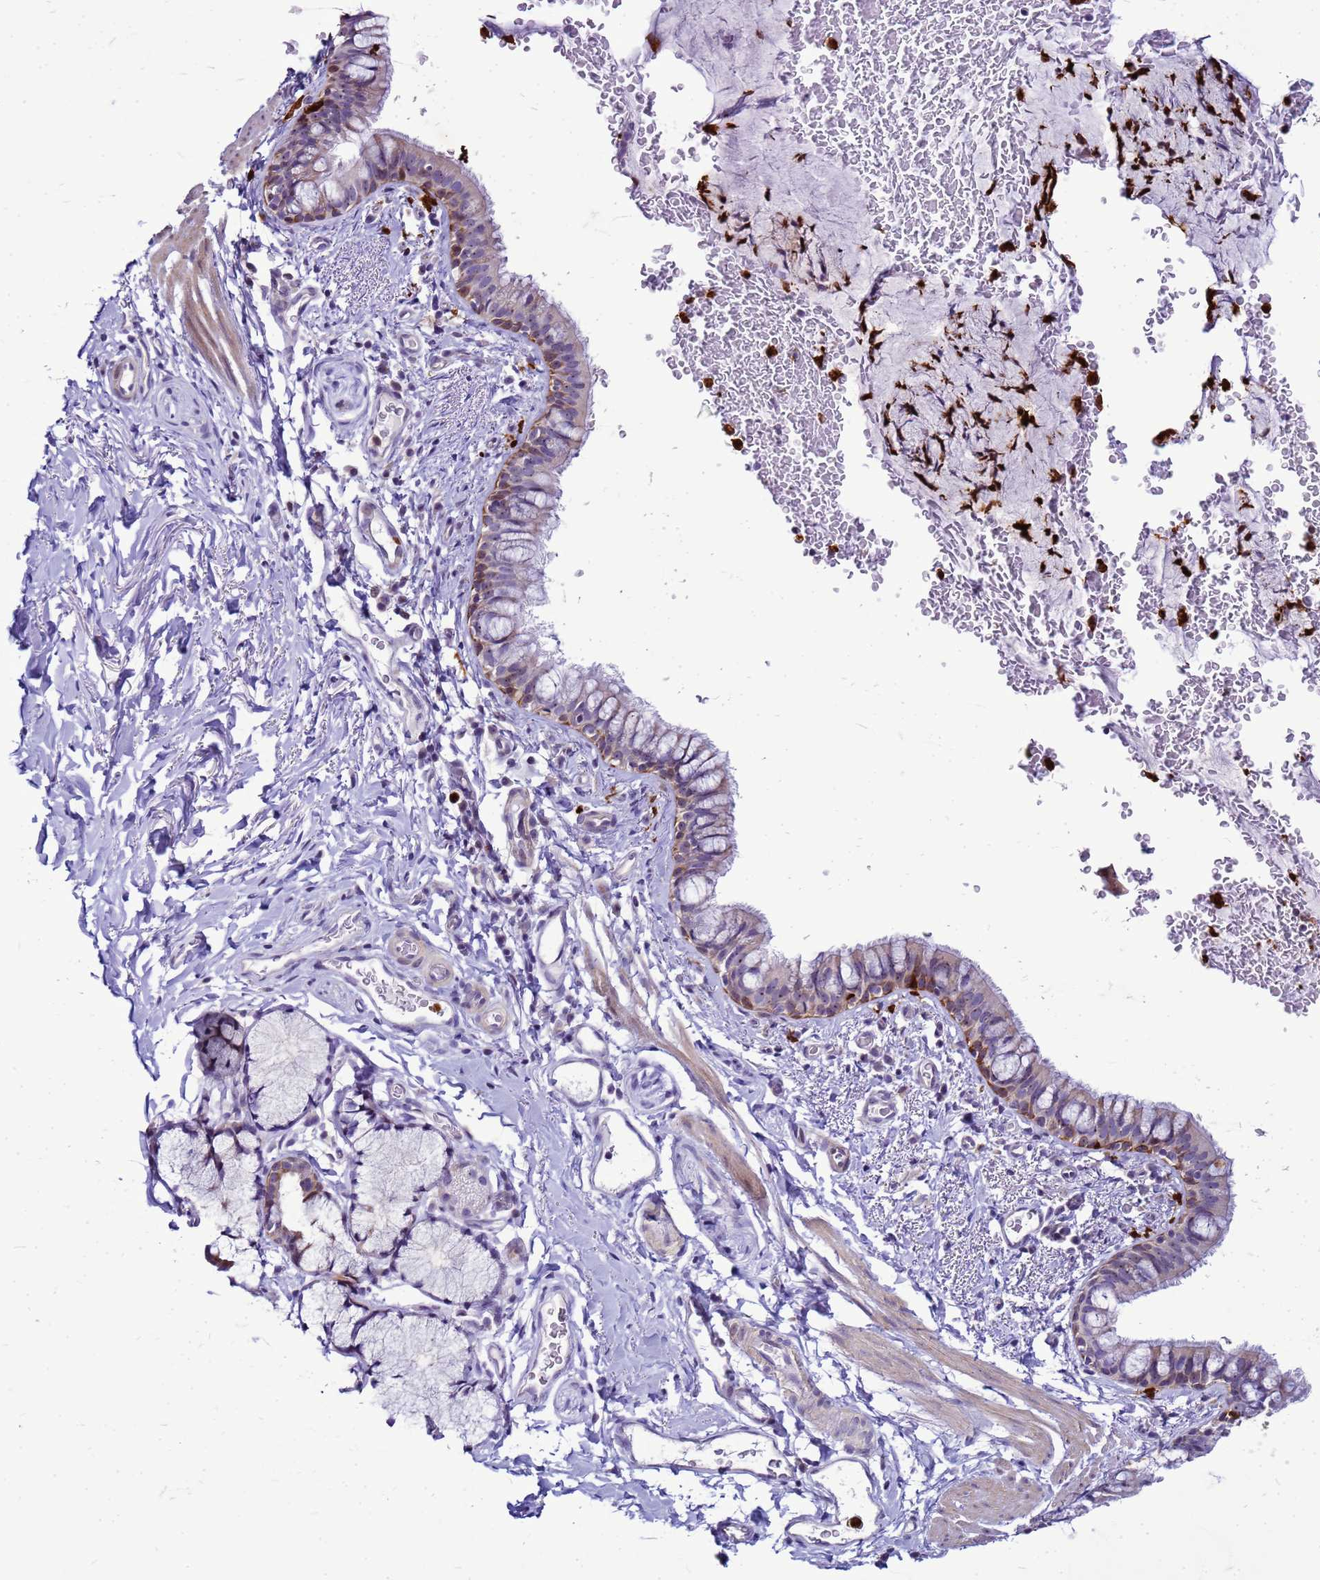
{"staining": {"intensity": "moderate", "quantity": "25%-75%", "location": "cytoplasmic/membranous,nuclear"}, "tissue": "bronchus", "cell_type": "Respiratory epithelial cells", "image_type": "normal", "snomed": [{"axis": "morphology", "description": "Normal tissue, NOS"}, {"axis": "topography", "description": "Cartilage tissue"}, {"axis": "topography", "description": "Bronchus"}], "caption": "Human bronchus stained with a brown dye displays moderate cytoplasmic/membranous,nuclear positive positivity in approximately 25%-75% of respiratory epithelial cells.", "gene": "VPS4B", "patient": {"sex": "female", "age": 36}}